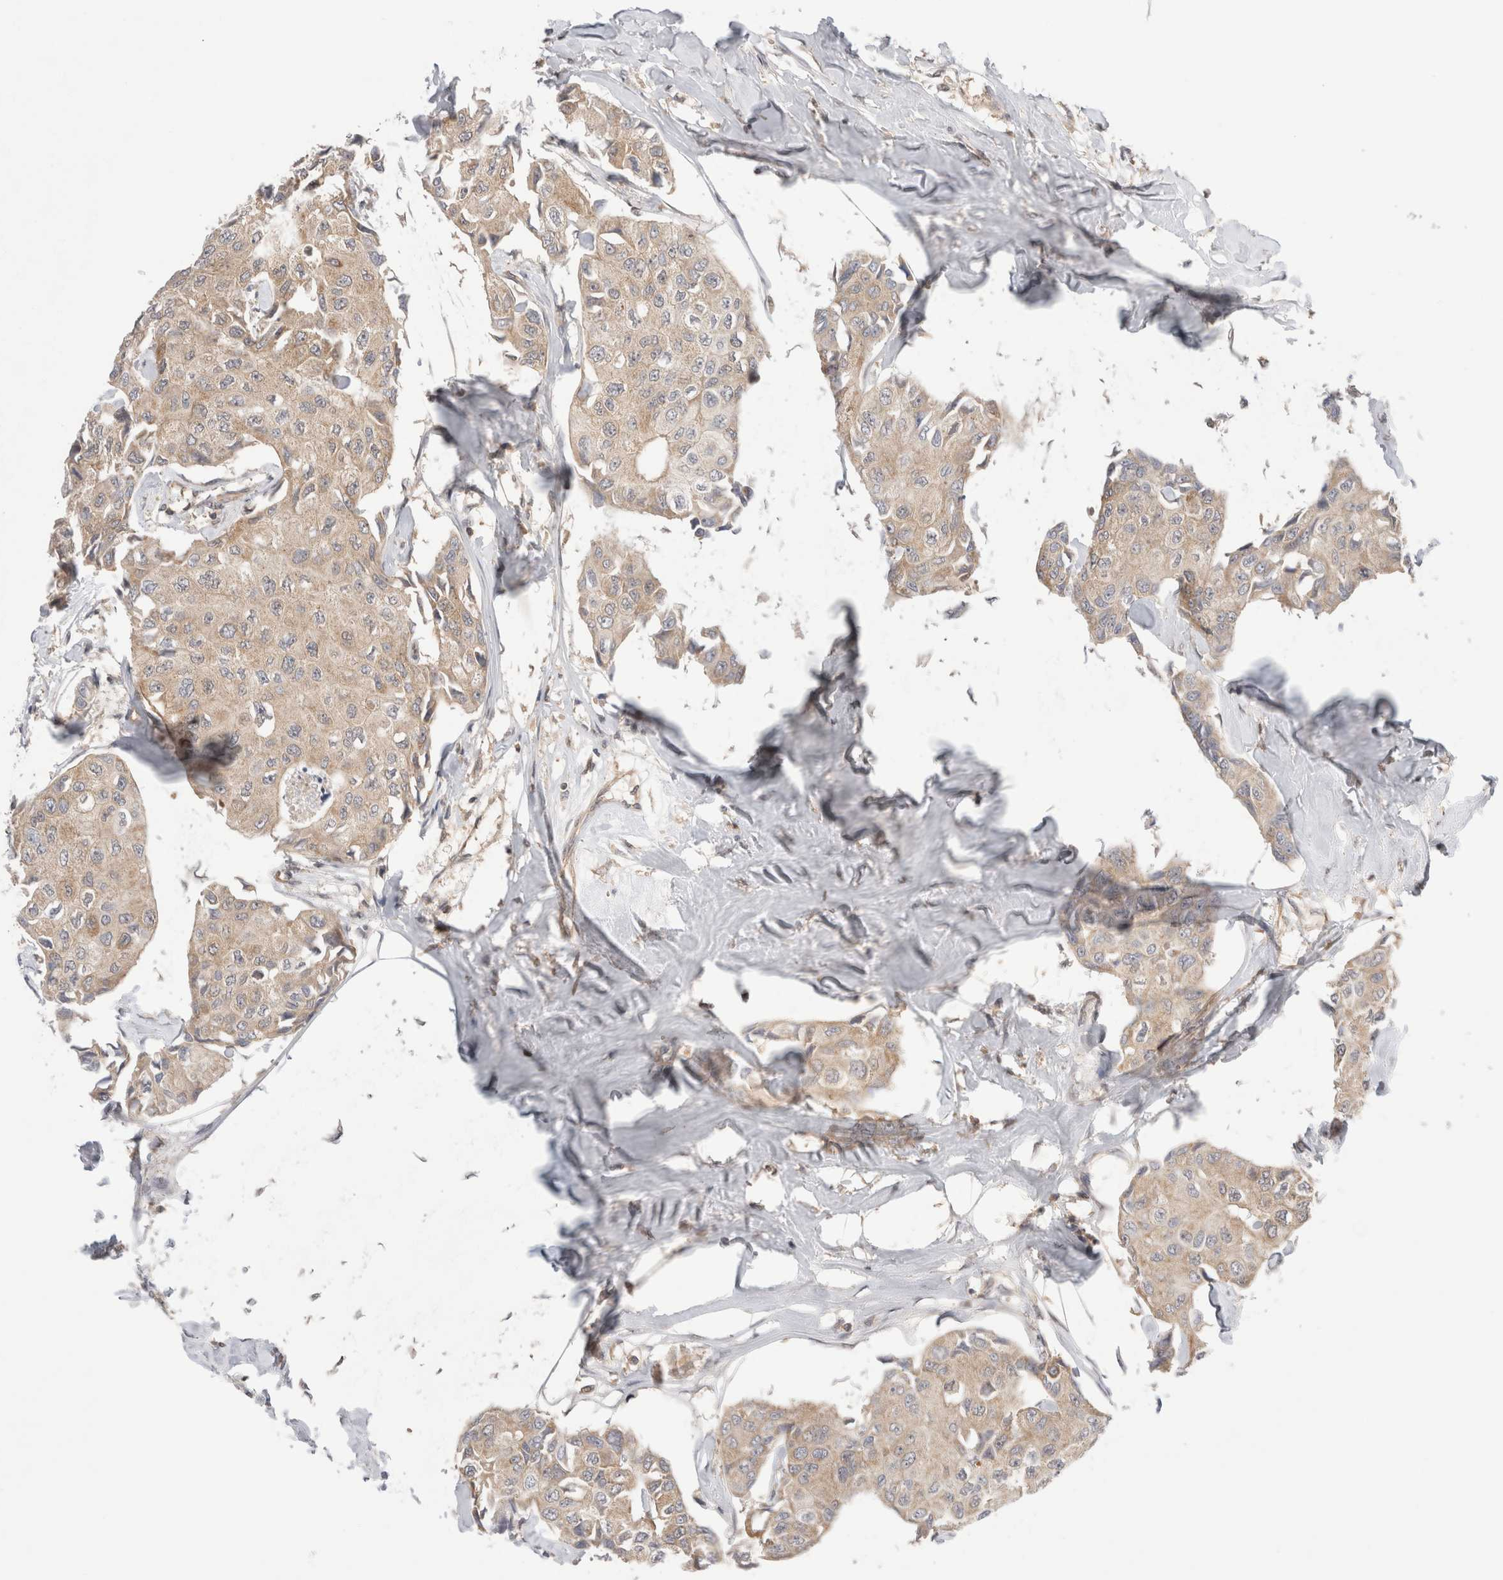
{"staining": {"intensity": "weak", "quantity": "25%-75%", "location": "cytoplasmic/membranous"}, "tissue": "breast cancer", "cell_type": "Tumor cells", "image_type": "cancer", "snomed": [{"axis": "morphology", "description": "Duct carcinoma"}, {"axis": "topography", "description": "Breast"}], "caption": "This image exhibits infiltrating ductal carcinoma (breast) stained with IHC to label a protein in brown. The cytoplasmic/membranous of tumor cells show weak positivity for the protein. Nuclei are counter-stained blue.", "gene": "NFKB1", "patient": {"sex": "female", "age": 80}}